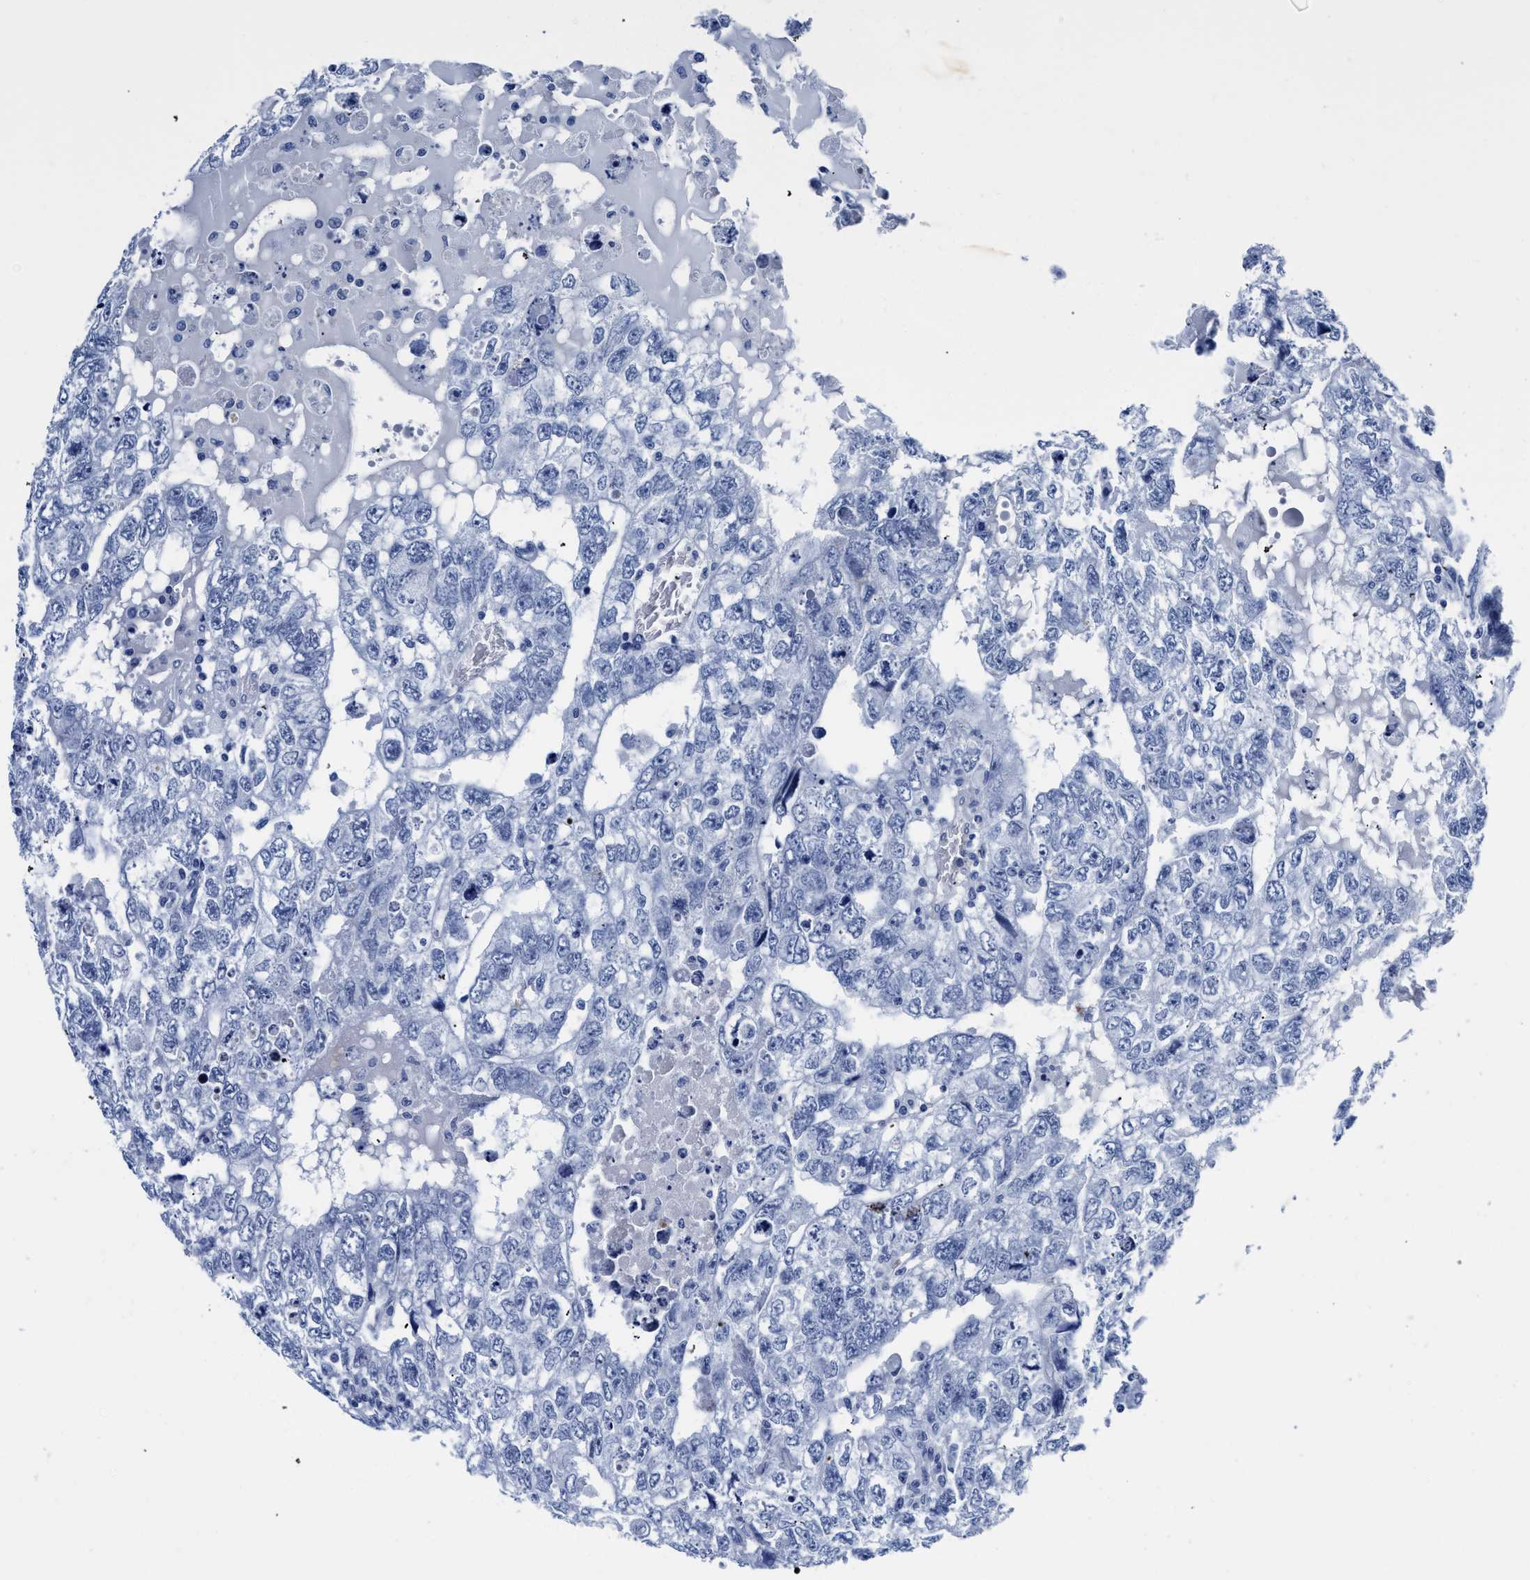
{"staining": {"intensity": "negative", "quantity": "none", "location": "none"}, "tissue": "testis cancer", "cell_type": "Tumor cells", "image_type": "cancer", "snomed": [{"axis": "morphology", "description": "Carcinoma, Embryonal, NOS"}, {"axis": "topography", "description": "Testis"}], "caption": "Immunohistochemical staining of embryonal carcinoma (testis) displays no significant positivity in tumor cells.", "gene": "KCNMB3", "patient": {"sex": "male", "age": 36}}